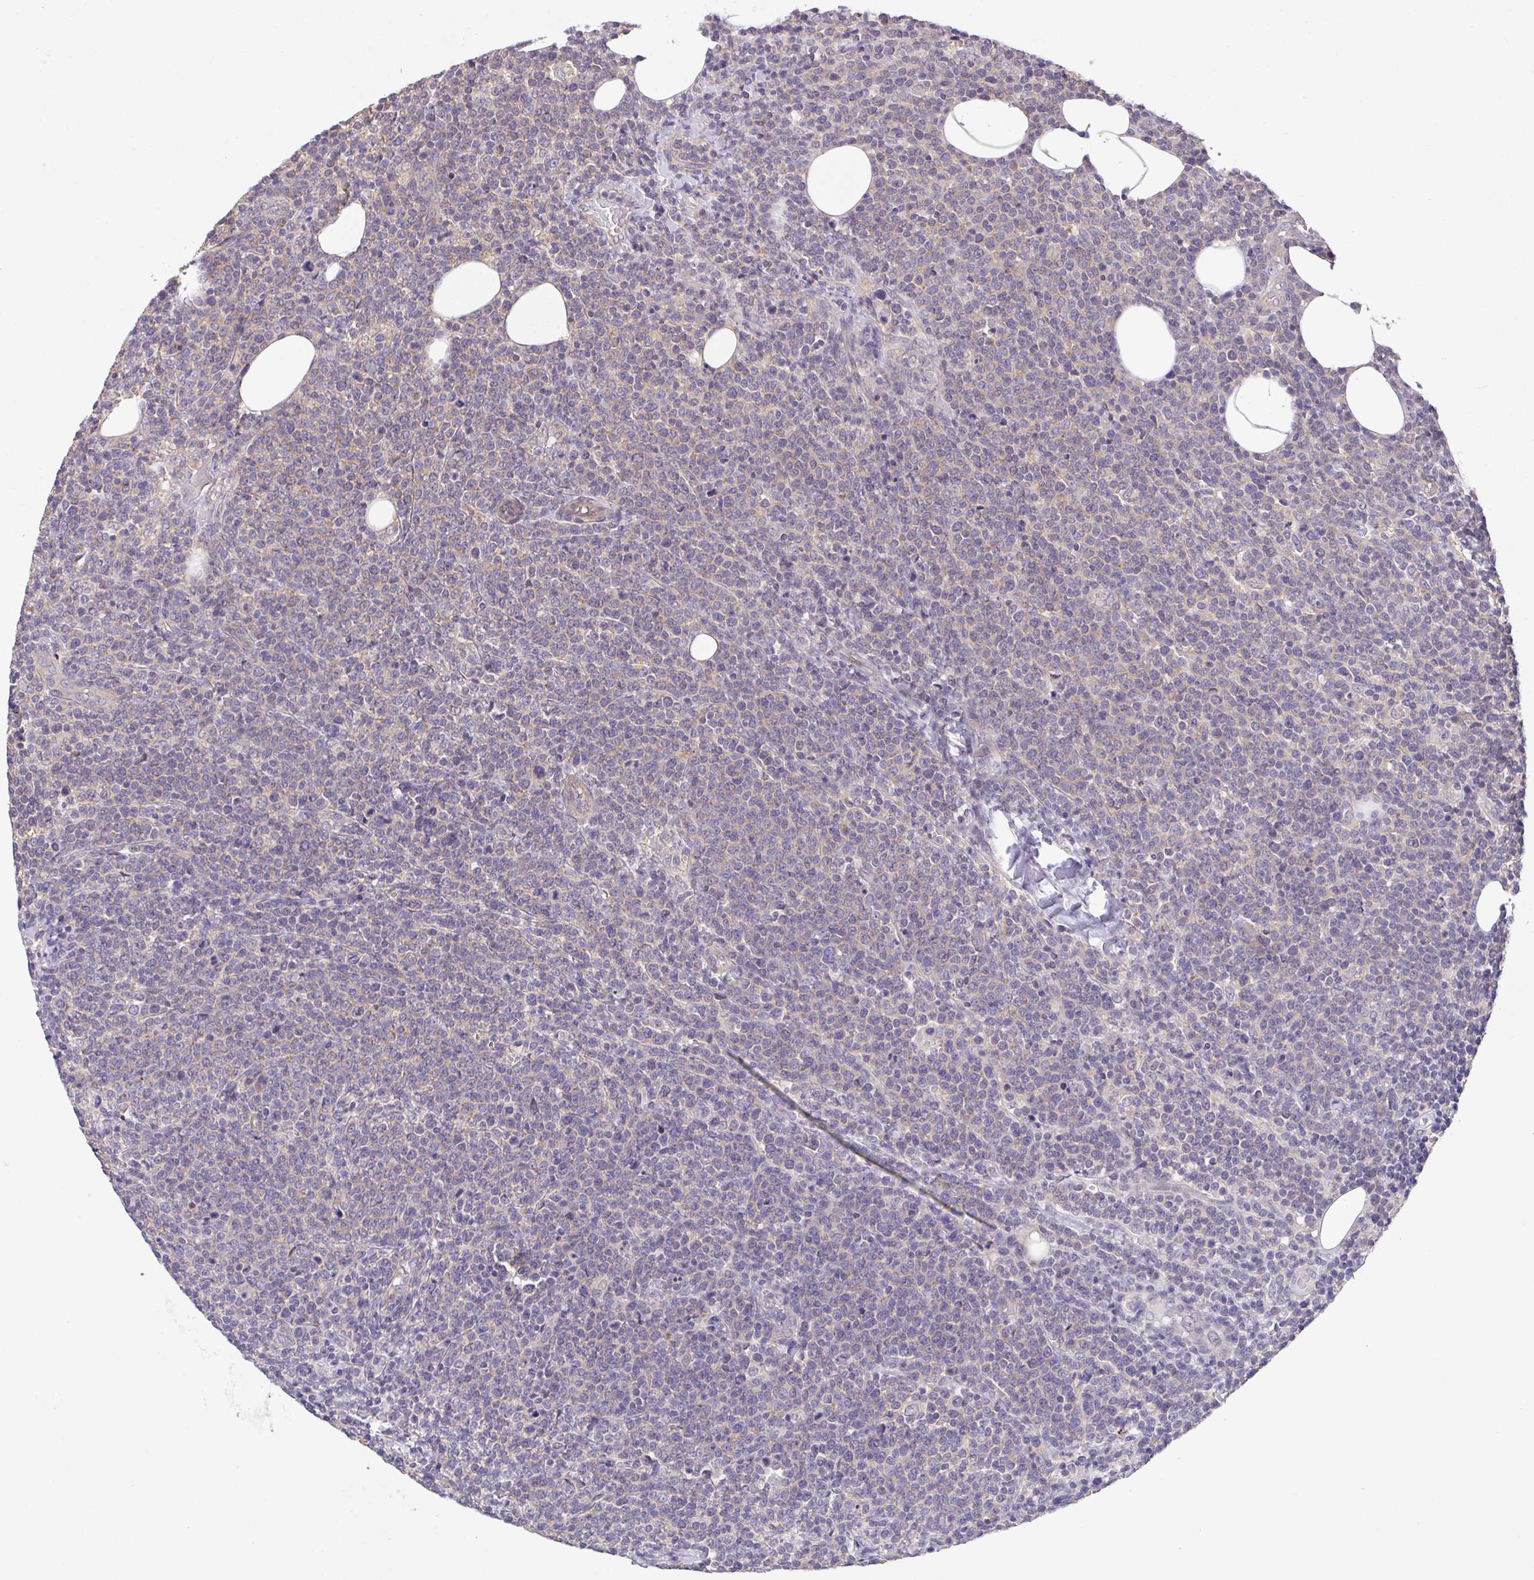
{"staining": {"intensity": "negative", "quantity": "none", "location": "none"}, "tissue": "lymphoma", "cell_type": "Tumor cells", "image_type": "cancer", "snomed": [{"axis": "morphology", "description": "Malignant lymphoma, non-Hodgkin's type, High grade"}, {"axis": "topography", "description": "Lymph node"}], "caption": "This micrograph is of malignant lymphoma, non-Hodgkin's type (high-grade) stained with immunohistochemistry to label a protein in brown with the nuclei are counter-stained blue. There is no positivity in tumor cells.", "gene": "RHOXF1", "patient": {"sex": "male", "age": 61}}